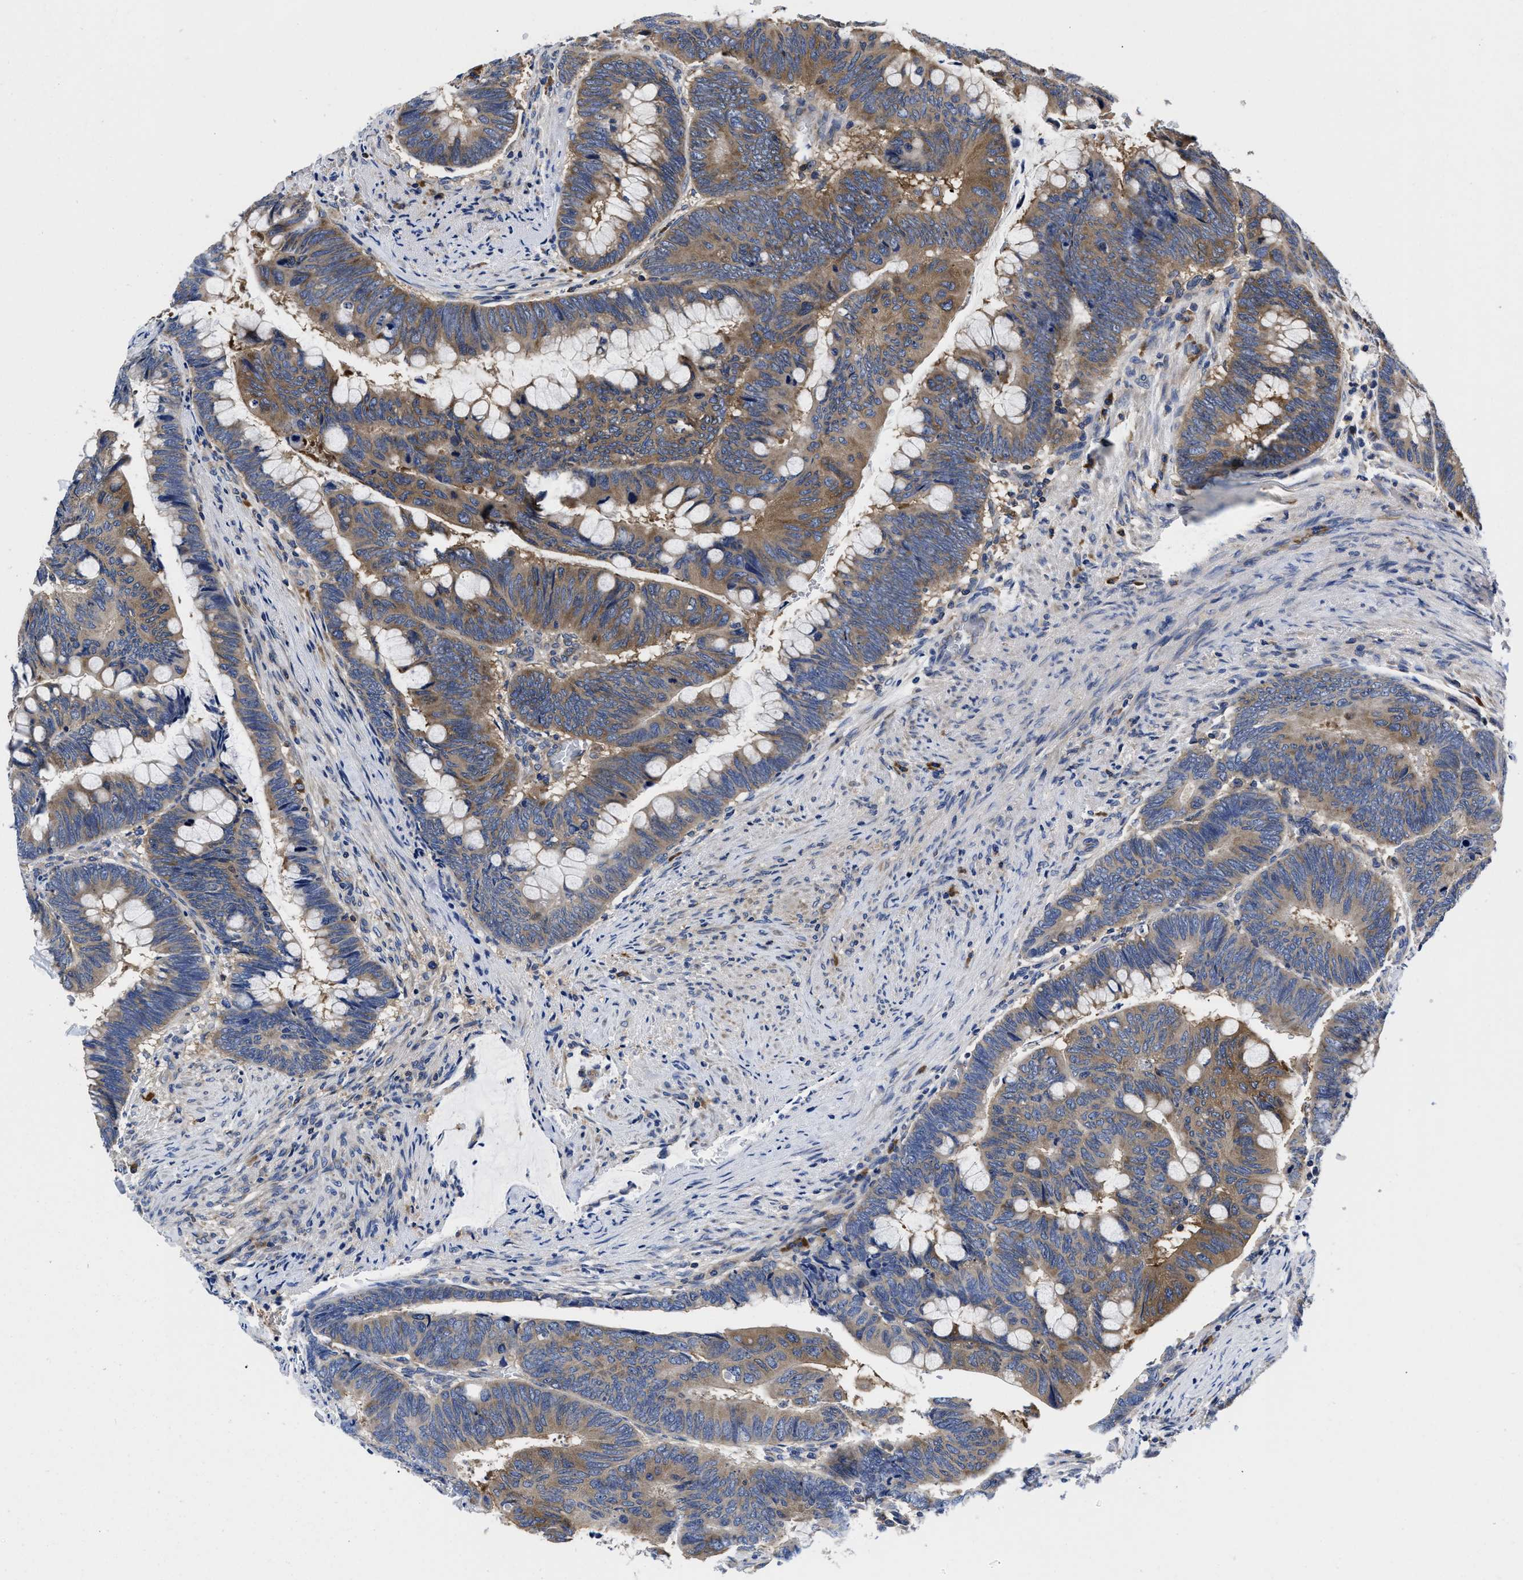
{"staining": {"intensity": "moderate", "quantity": ">75%", "location": "cytoplasmic/membranous"}, "tissue": "colorectal cancer", "cell_type": "Tumor cells", "image_type": "cancer", "snomed": [{"axis": "morphology", "description": "Normal tissue, NOS"}, {"axis": "morphology", "description": "Adenocarcinoma, NOS"}, {"axis": "topography", "description": "Rectum"}, {"axis": "topography", "description": "Peripheral nerve tissue"}], "caption": "Immunohistochemical staining of colorectal cancer displays medium levels of moderate cytoplasmic/membranous protein expression in approximately >75% of tumor cells. The protein of interest is stained brown, and the nuclei are stained in blue (DAB IHC with brightfield microscopy, high magnification).", "gene": "YARS1", "patient": {"sex": "male", "age": 92}}